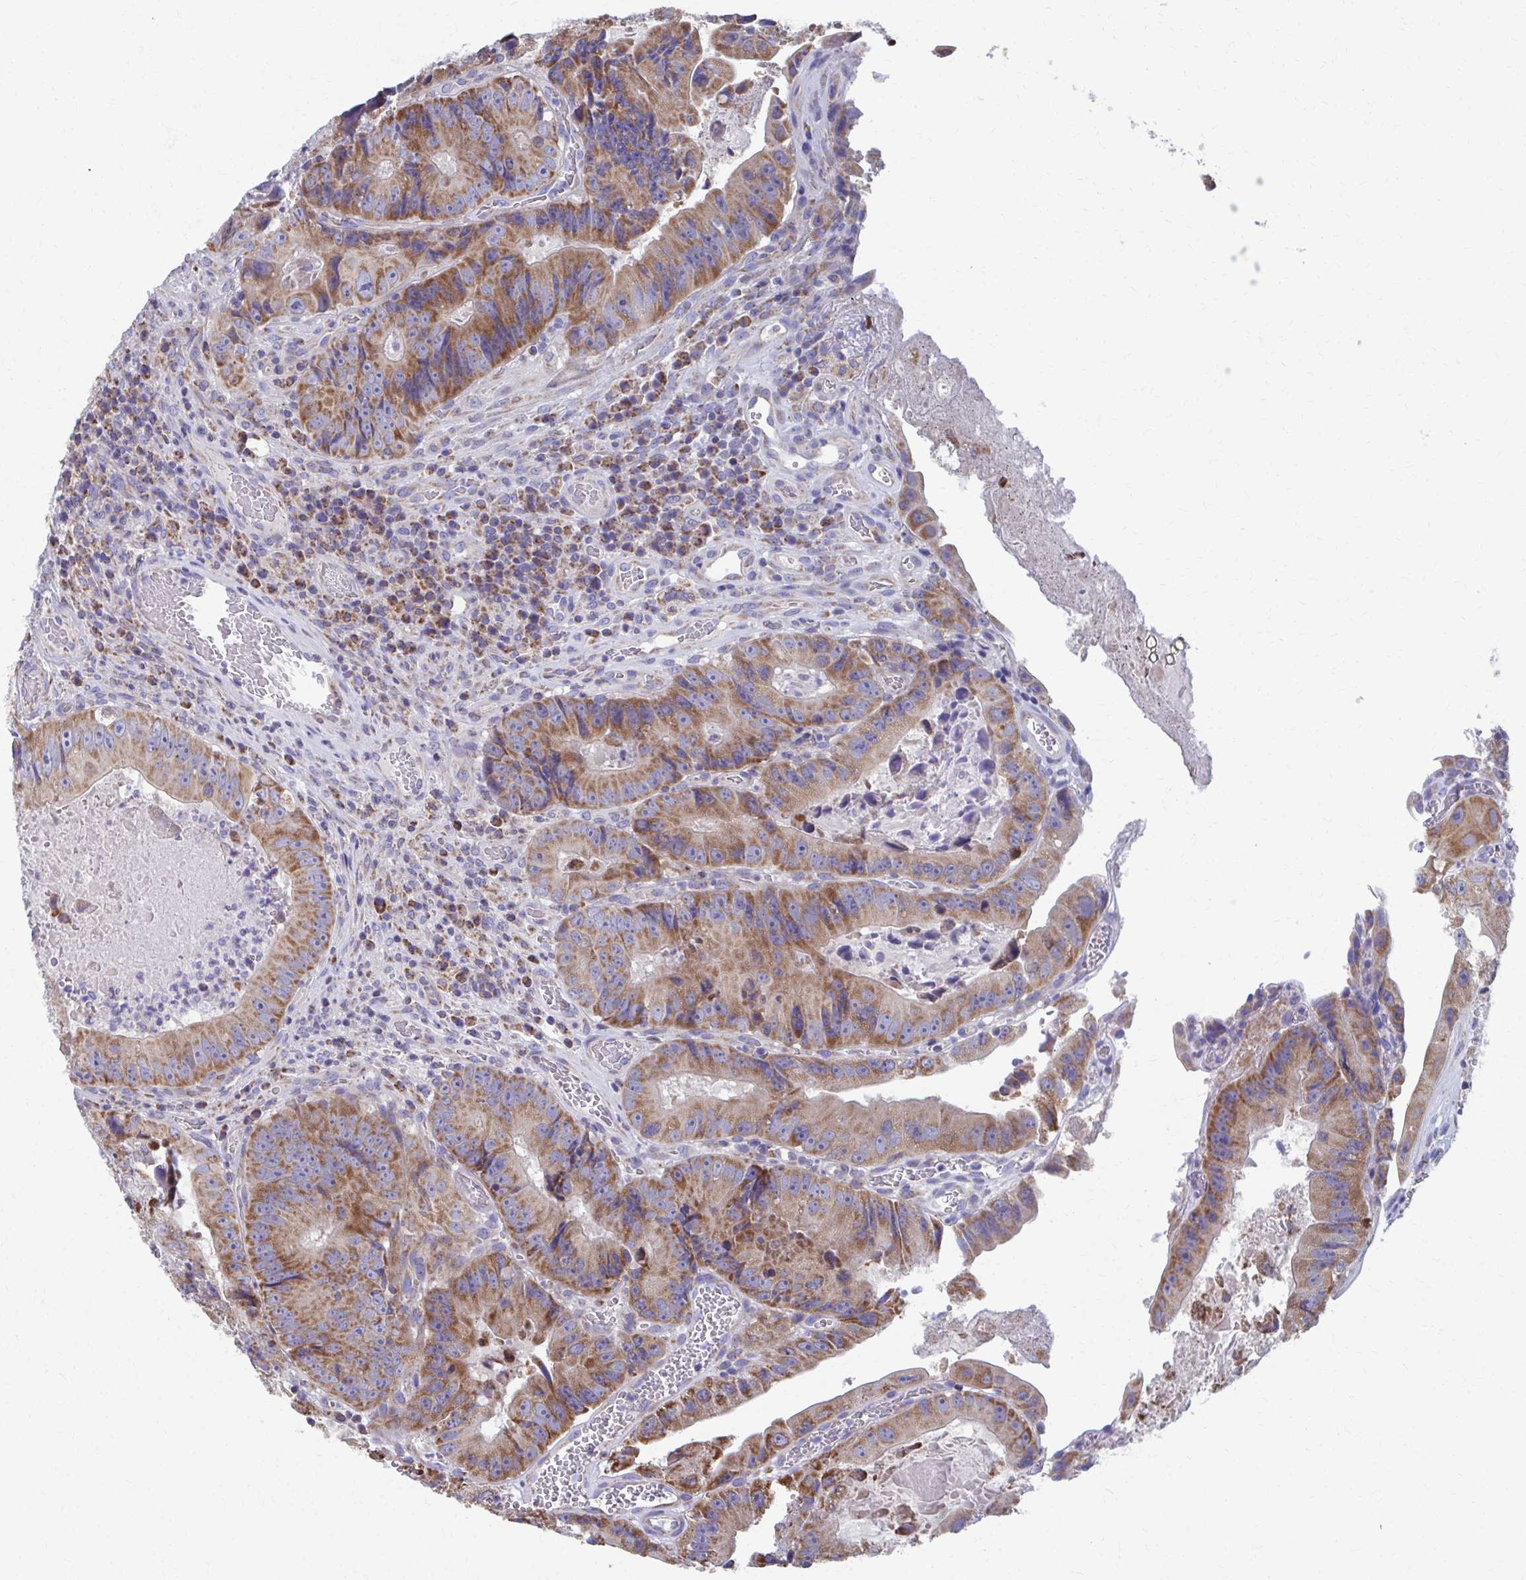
{"staining": {"intensity": "moderate", "quantity": ">75%", "location": "cytoplasmic/membranous"}, "tissue": "colorectal cancer", "cell_type": "Tumor cells", "image_type": "cancer", "snomed": [{"axis": "morphology", "description": "Adenocarcinoma, NOS"}, {"axis": "topography", "description": "Colon"}], "caption": "Colorectal cancer (adenocarcinoma) tissue reveals moderate cytoplasmic/membranous staining in about >75% of tumor cells, visualized by immunohistochemistry.", "gene": "RCC1L", "patient": {"sex": "female", "age": 86}}